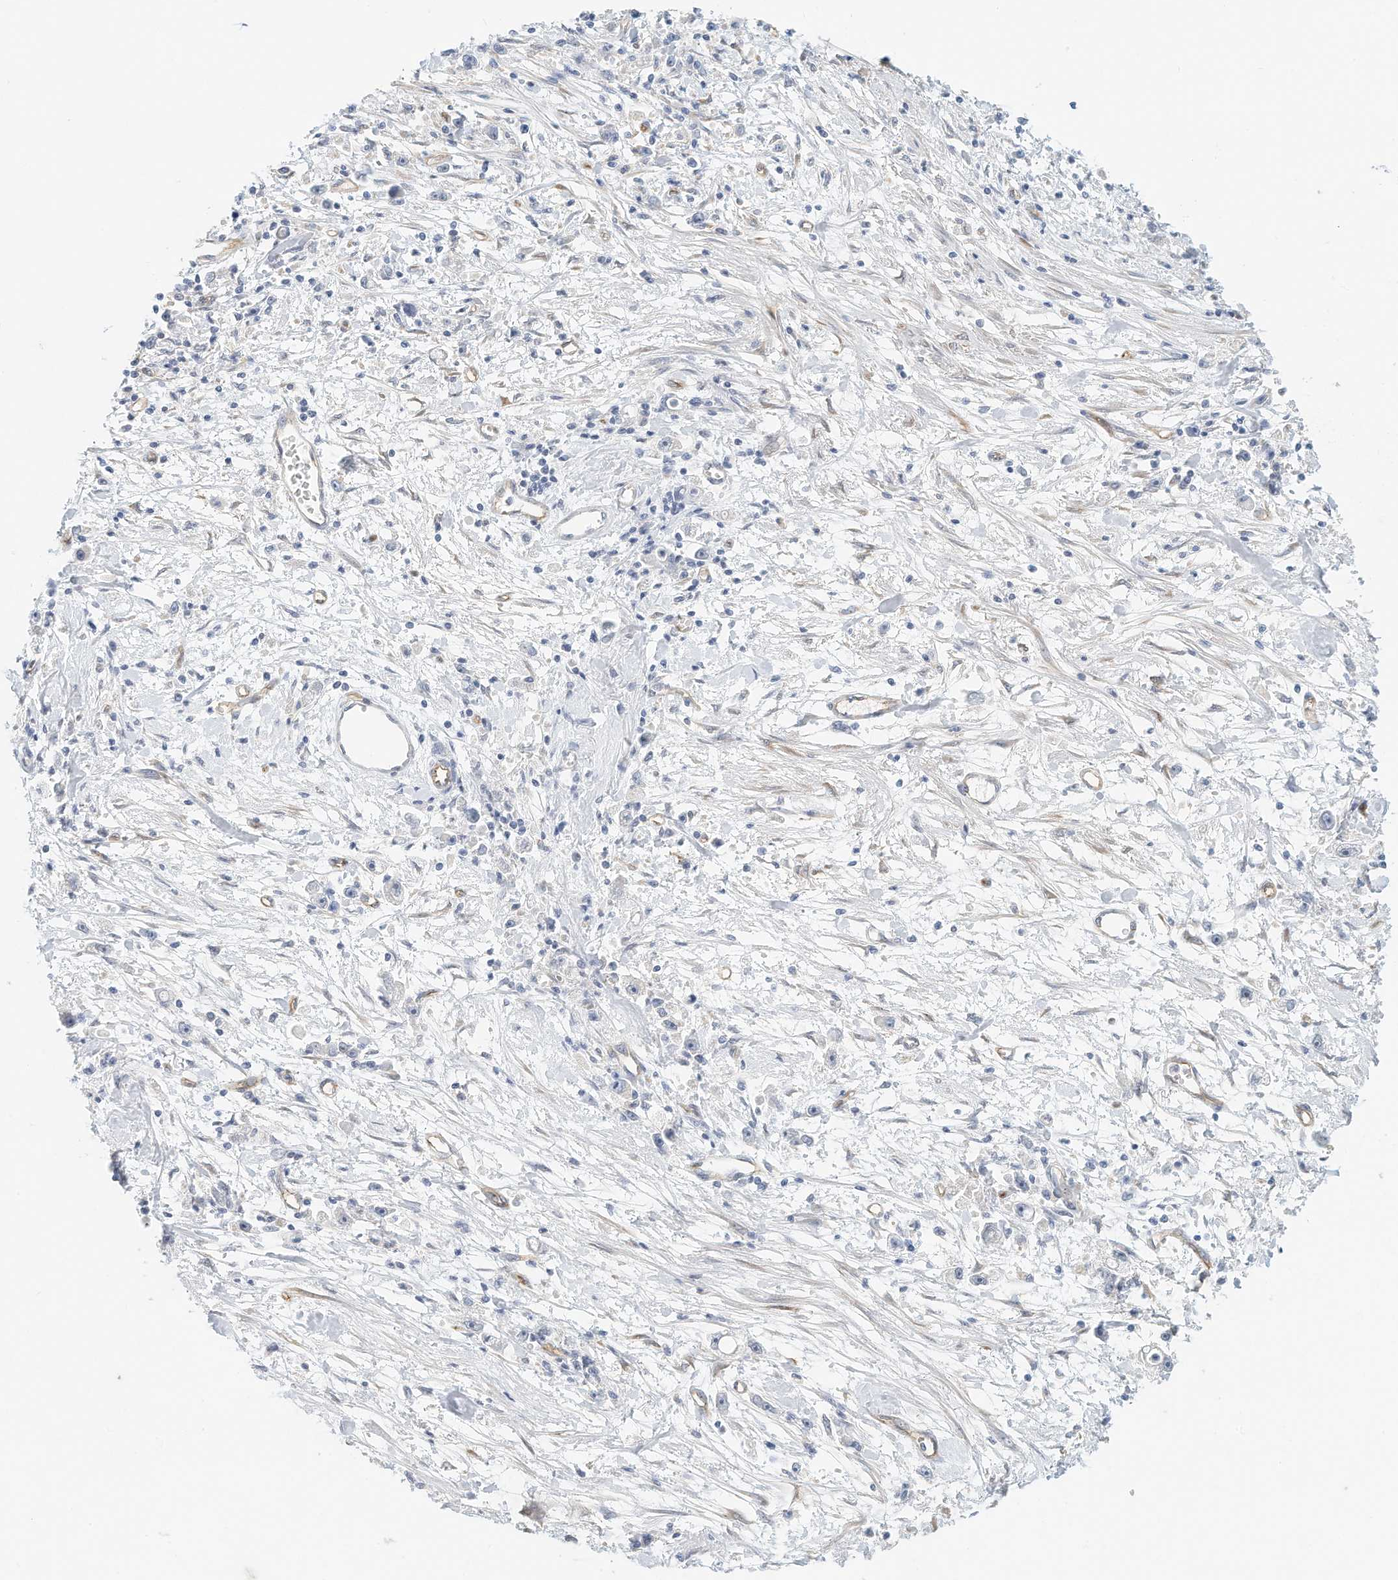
{"staining": {"intensity": "negative", "quantity": "none", "location": "none"}, "tissue": "stomach cancer", "cell_type": "Tumor cells", "image_type": "cancer", "snomed": [{"axis": "morphology", "description": "Adenocarcinoma, NOS"}, {"axis": "topography", "description": "Stomach"}], "caption": "The immunohistochemistry (IHC) photomicrograph has no significant staining in tumor cells of stomach adenocarcinoma tissue. (Brightfield microscopy of DAB immunohistochemistry at high magnification).", "gene": "ARHGAP28", "patient": {"sex": "female", "age": 59}}